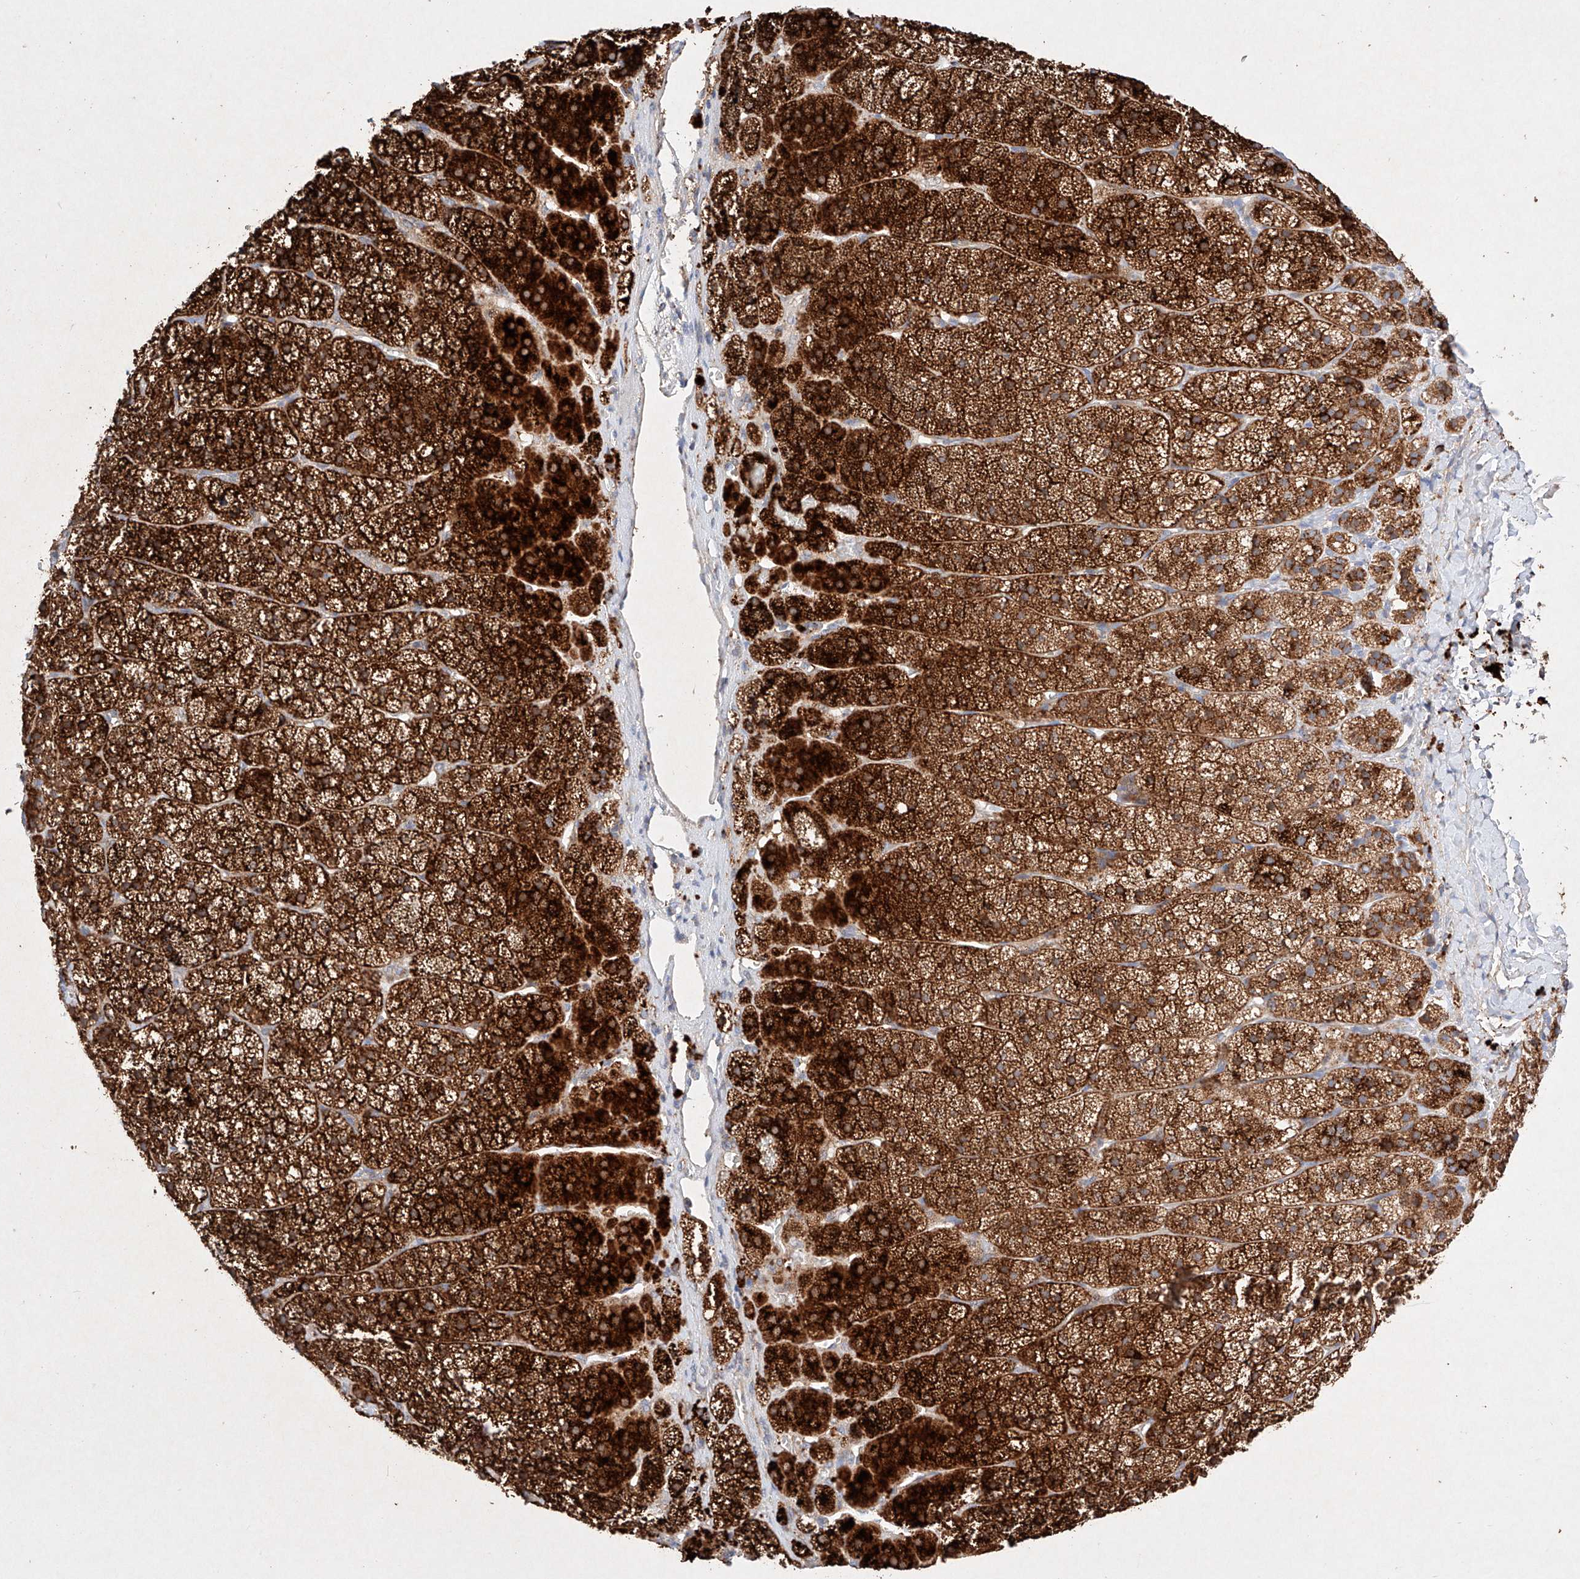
{"staining": {"intensity": "strong", "quantity": ">75%", "location": "cytoplasmic/membranous"}, "tissue": "adrenal gland", "cell_type": "Glandular cells", "image_type": "normal", "snomed": [{"axis": "morphology", "description": "Normal tissue, NOS"}, {"axis": "topography", "description": "Adrenal gland"}], "caption": "This image exhibits immunohistochemistry (IHC) staining of benign human adrenal gland, with high strong cytoplasmic/membranous expression in approximately >75% of glandular cells.", "gene": "C6orf62", "patient": {"sex": "female", "age": 44}}